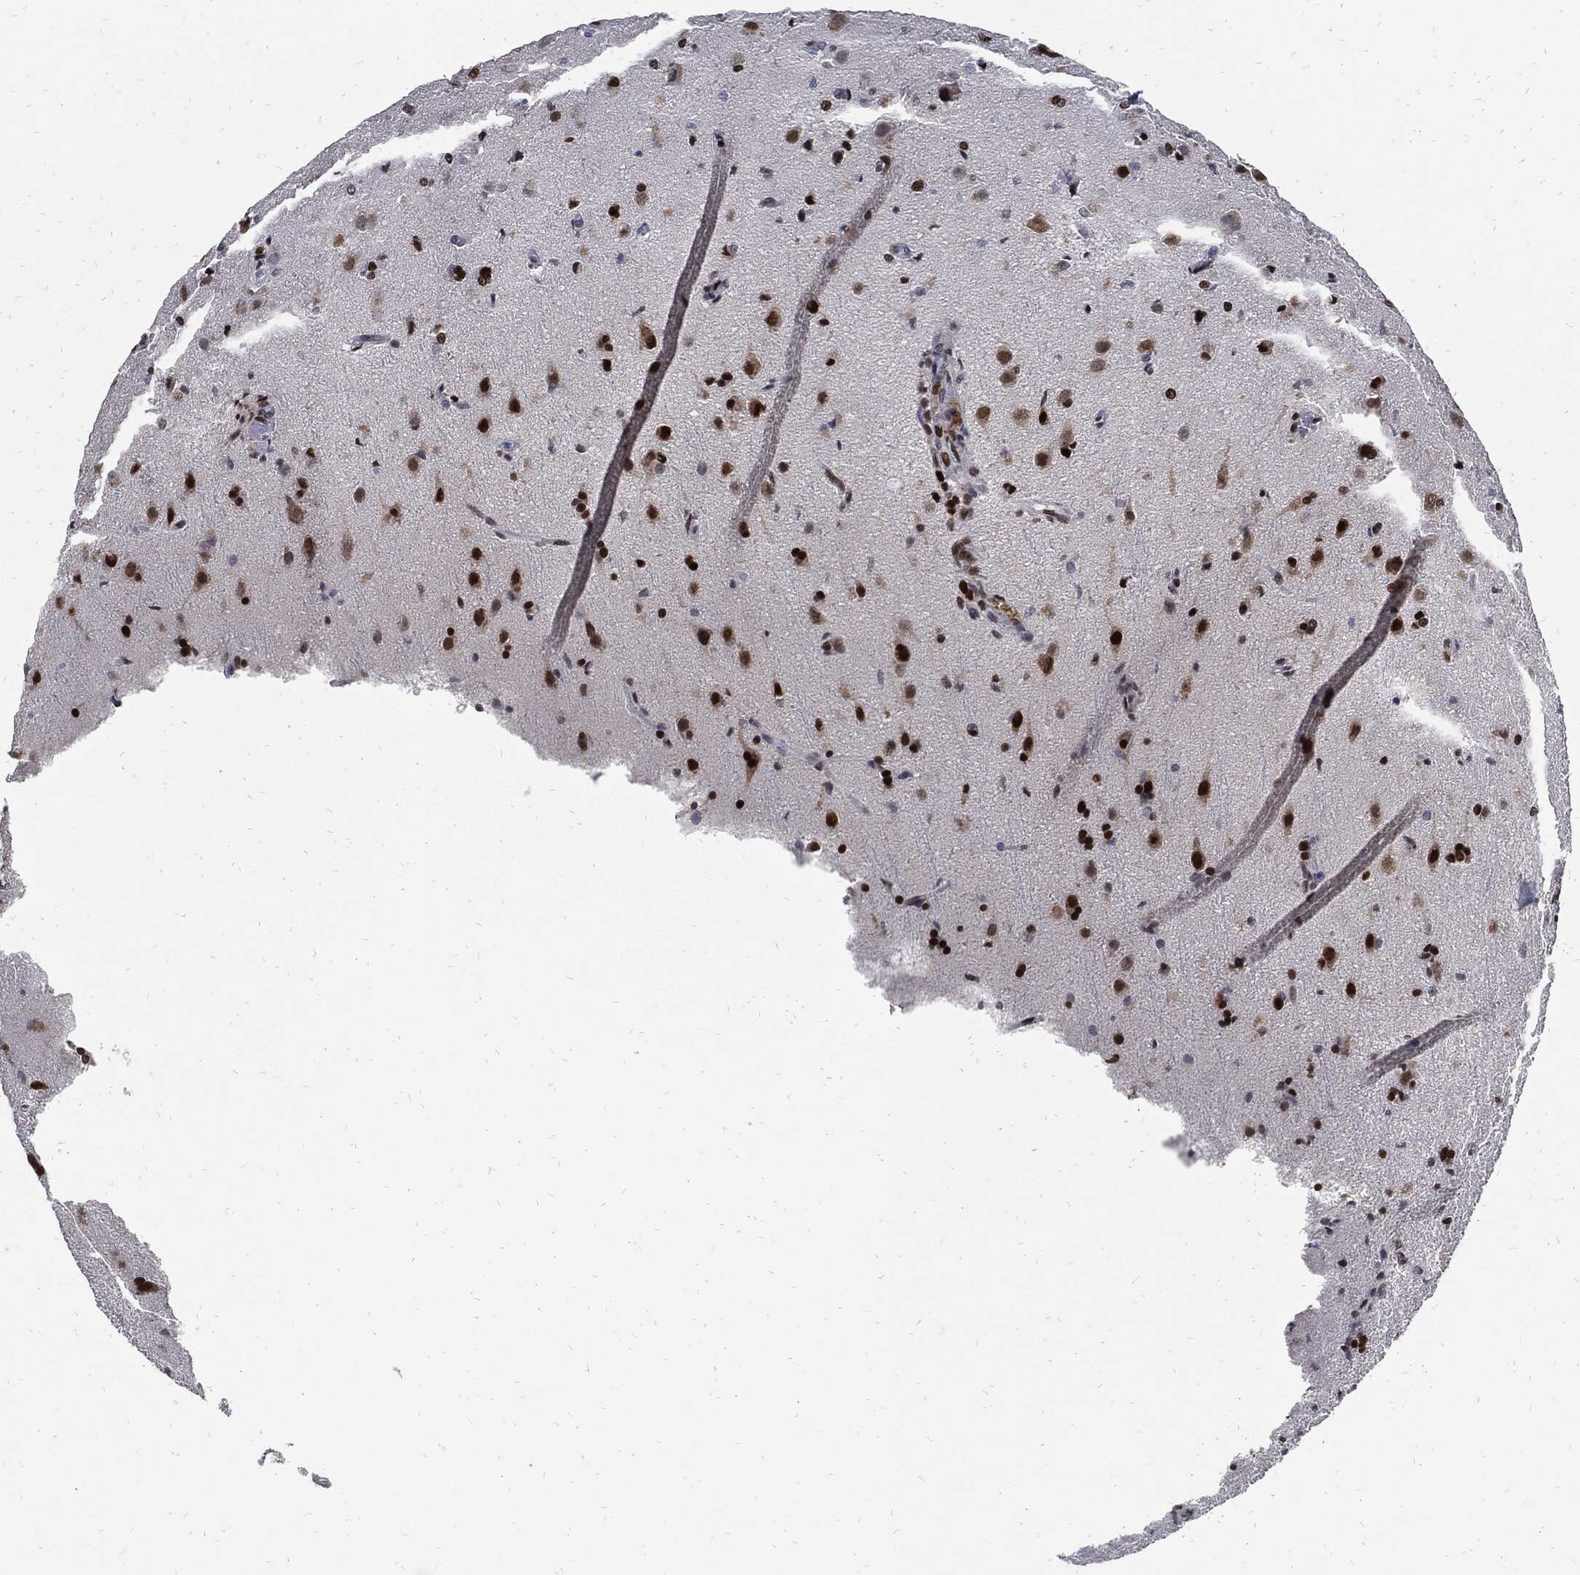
{"staining": {"intensity": "strong", "quantity": "25%-75%", "location": "nuclear"}, "tissue": "glioma", "cell_type": "Tumor cells", "image_type": "cancer", "snomed": [{"axis": "morphology", "description": "Glioma, malignant, High grade"}, {"axis": "topography", "description": "Brain"}], "caption": "Protein analysis of malignant glioma (high-grade) tissue reveals strong nuclear staining in about 25%-75% of tumor cells. Immunohistochemistry stains the protein of interest in brown and the nuclei are stained blue.", "gene": "JUN", "patient": {"sex": "male", "age": 68}}